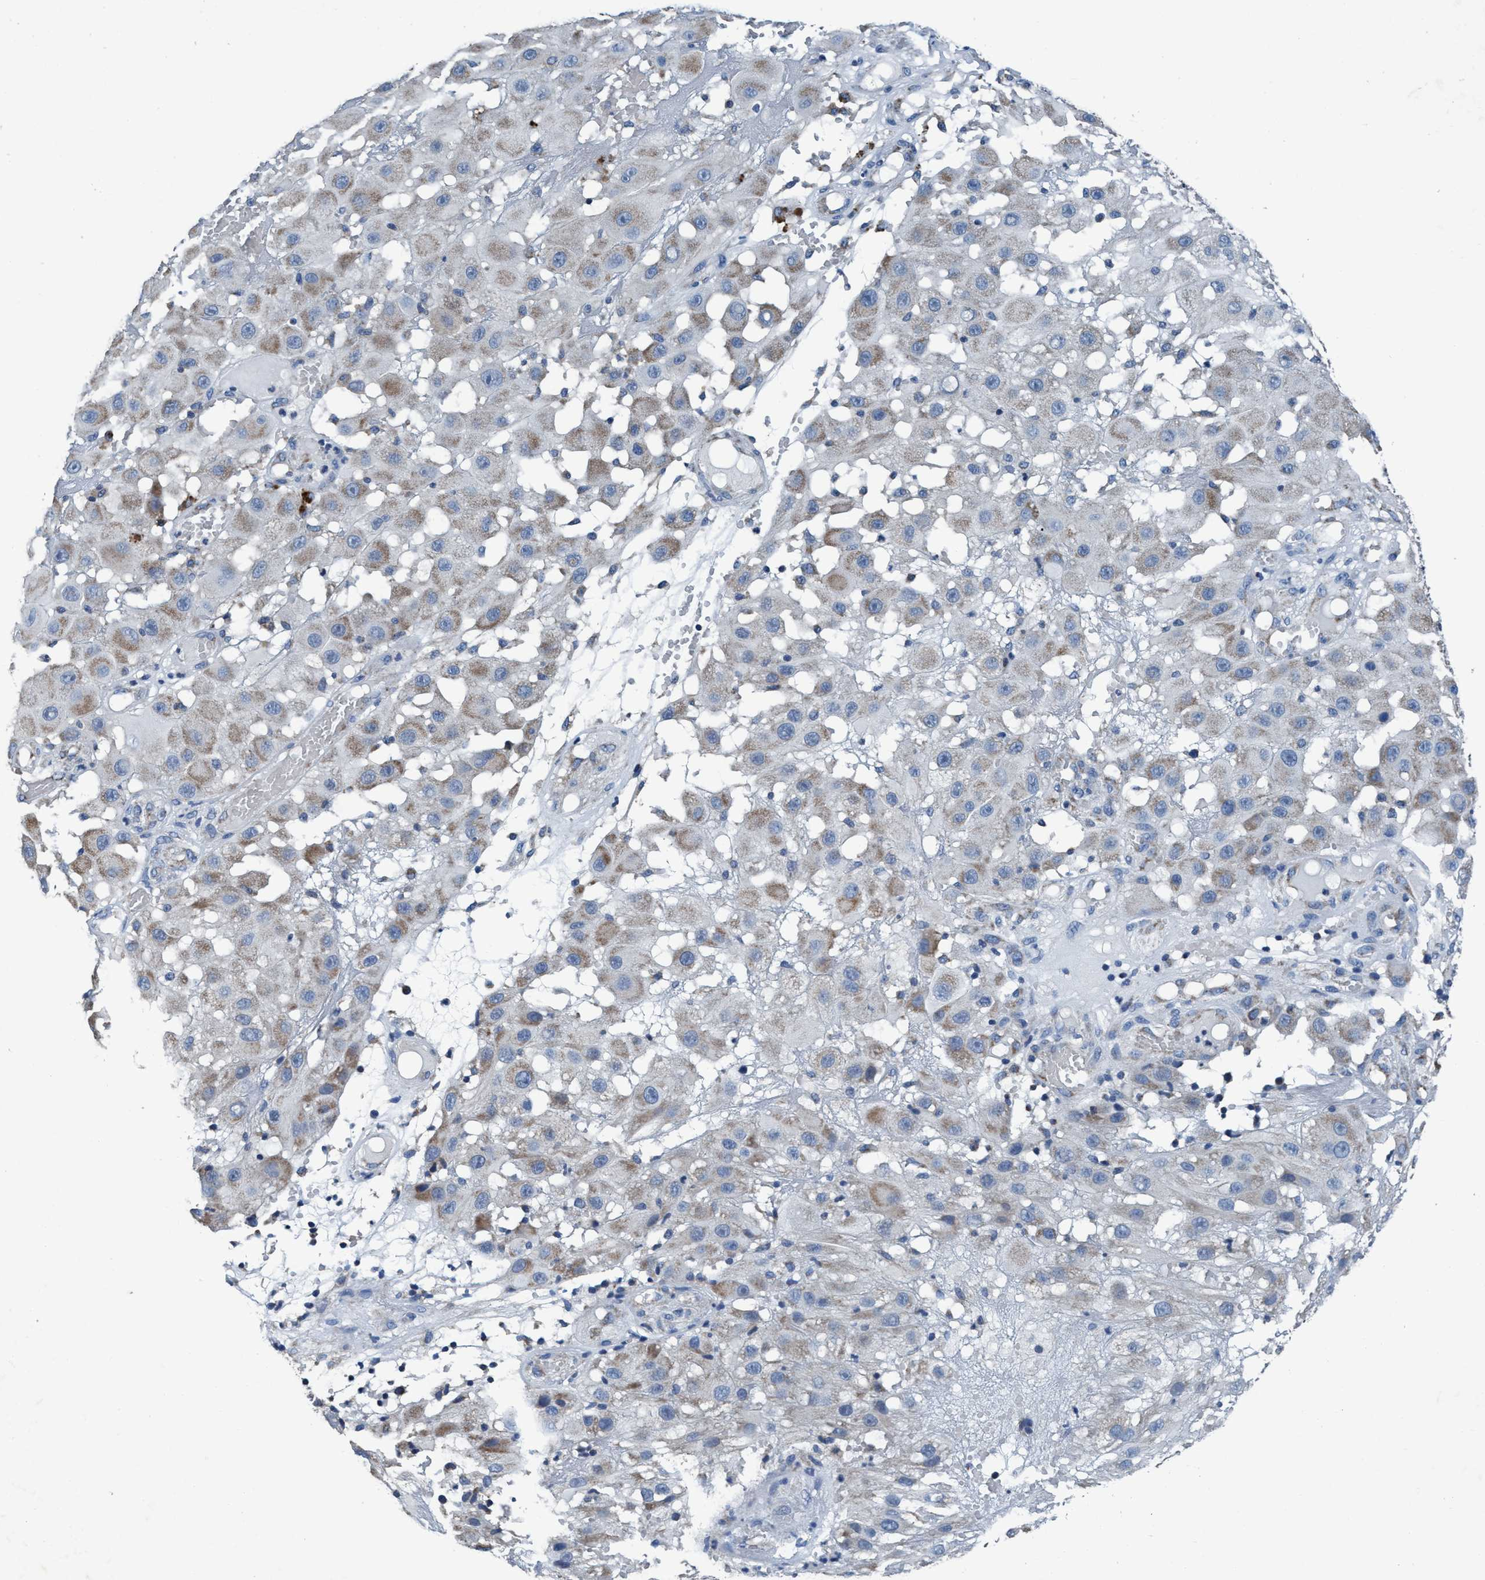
{"staining": {"intensity": "moderate", "quantity": ">75%", "location": "cytoplasmic/membranous"}, "tissue": "melanoma", "cell_type": "Tumor cells", "image_type": "cancer", "snomed": [{"axis": "morphology", "description": "Malignant melanoma, NOS"}, {"axis": "topography", "description": "Skin"}], "caption": "Malignant melanoma tissue demonstrates moderate cytoplasmic/membranous expression in approximately >75% of tumor cells (Brightfield microscopy of DAB IHC at high magnification).", "gene": "ANKFN1", "patient": {"sex": "female", "age": 81}}